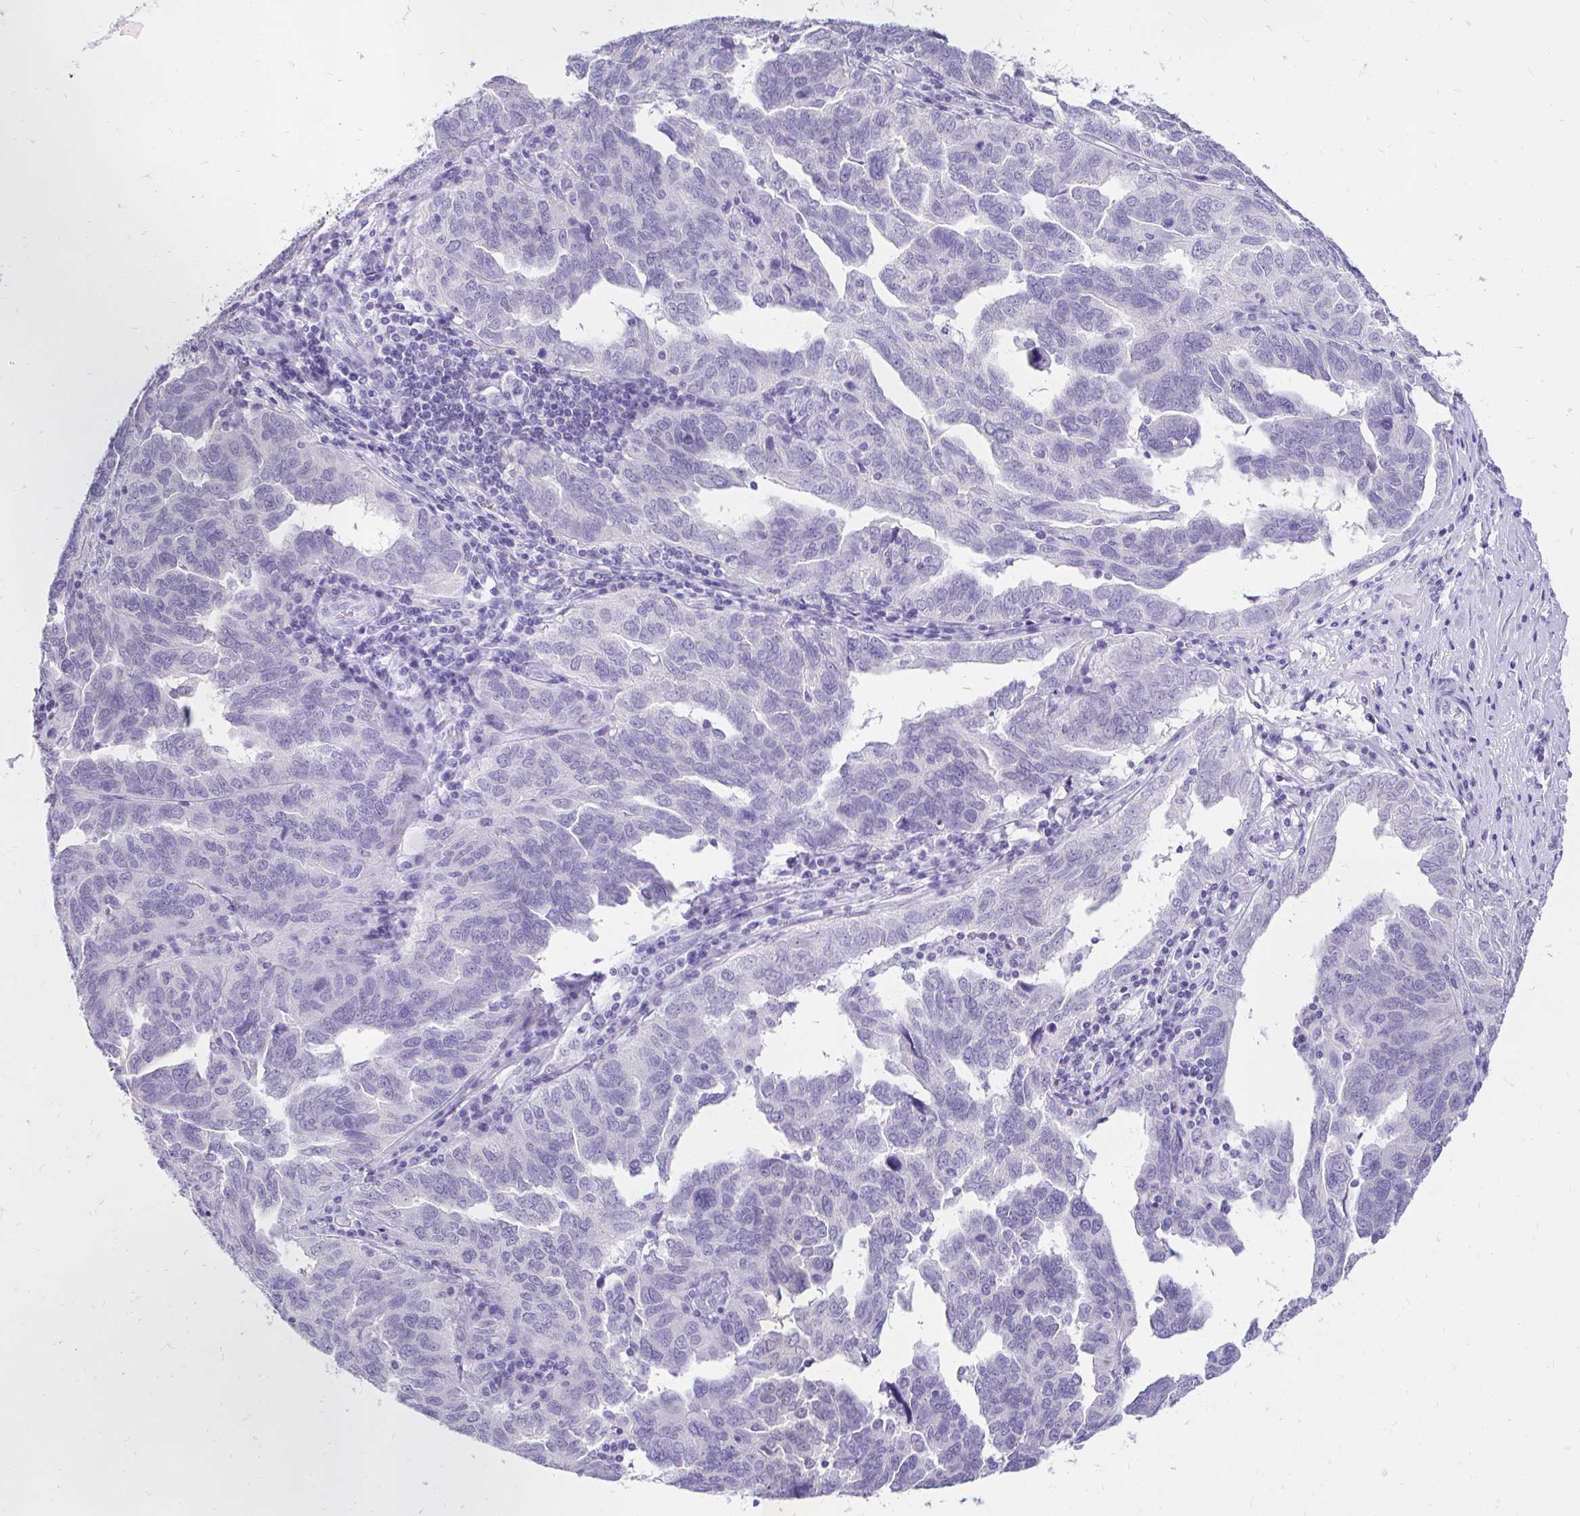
{"staining": {"intensity": "negative", "quantity": "none", "location": "none"}, "tissue": "ovarian cancer", "cell_type": "Tumor cells", "image_type": "cancer", "snomed": [{"axis": "morphology", "description": "Cystadenocarcinoma, serous, NOS"}, {"axis": "topography", "description": "Ovary"}], "caption": "Tumor cells show no significant protein staining in ovarian cancer.", "gene": "FATE1", "patient": {"sex": "female", "age": 64}}